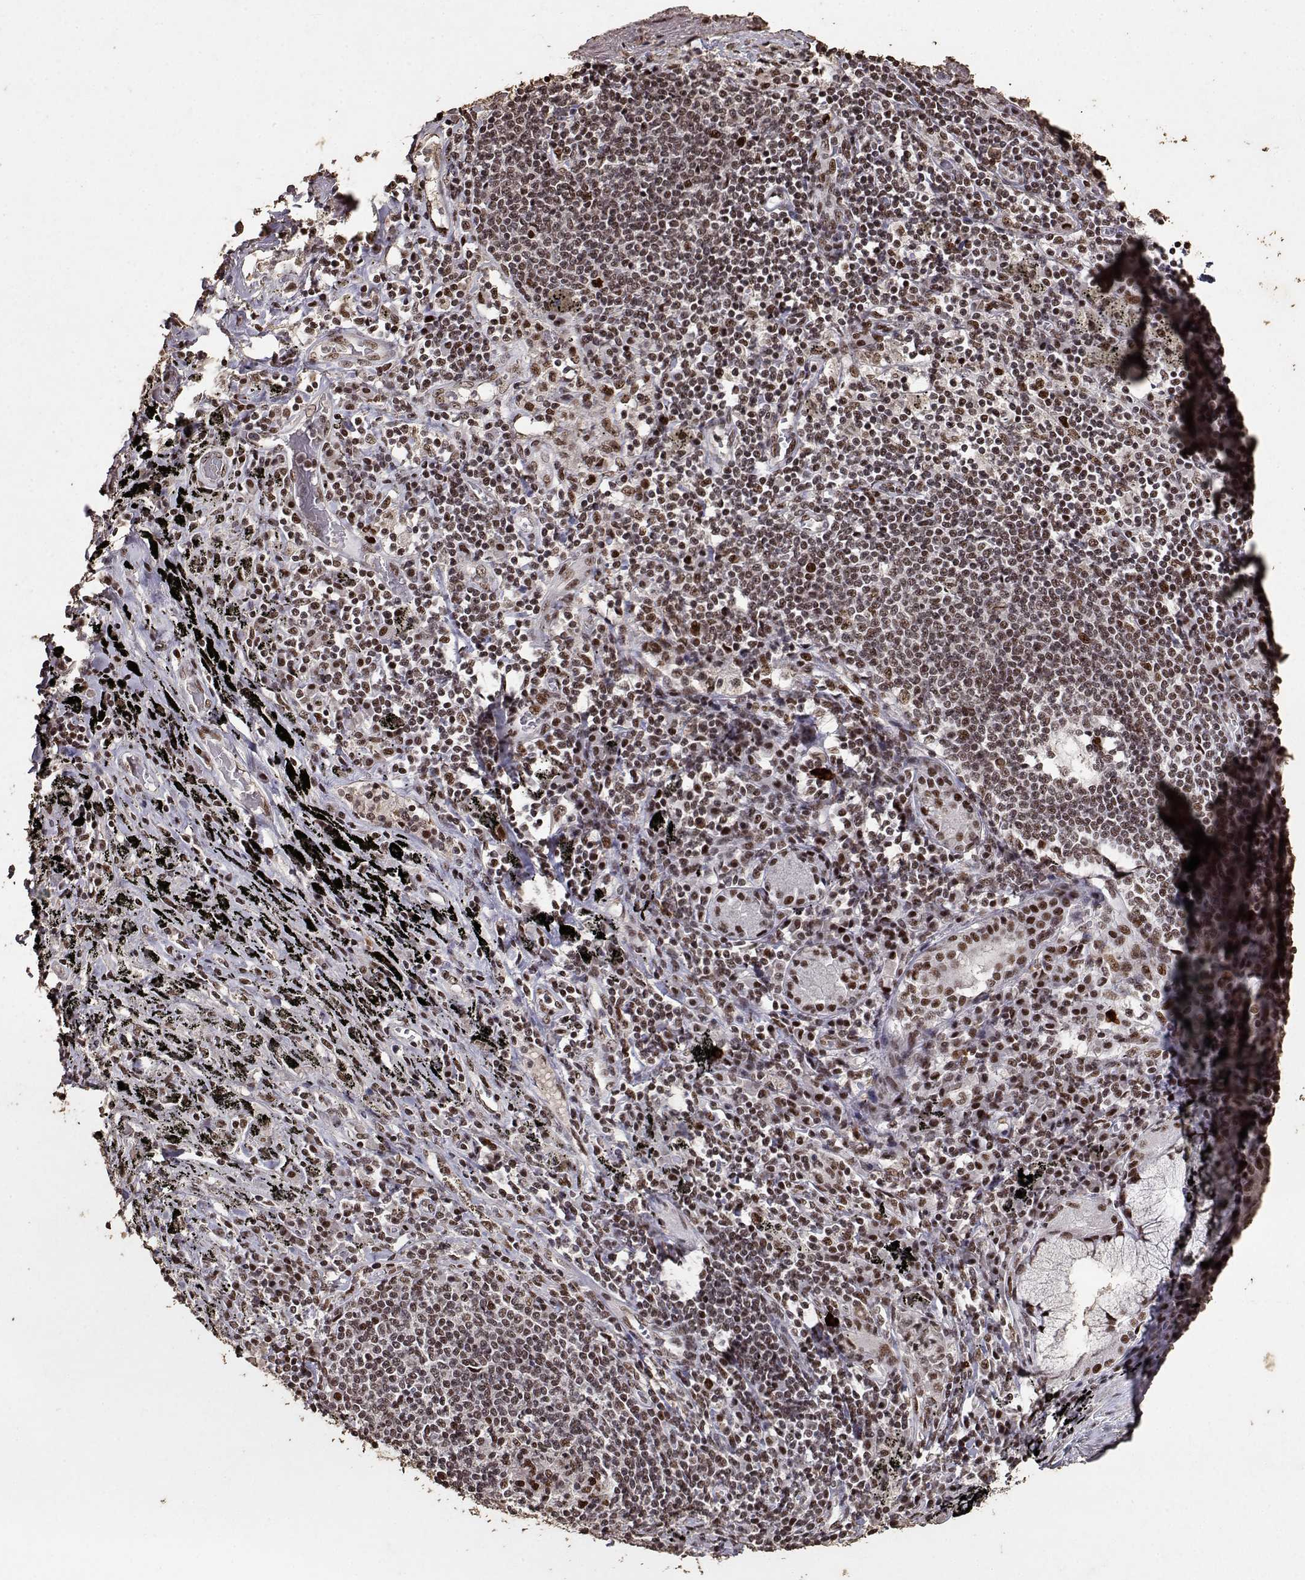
{"staining": {"intensity": "strong", "quantity": ">75%", "location": "nuclear"}, "tissue": "adipose tissue", "cell_type": "Adipocytes", "image_type": "normal", "snomed": [{"axis": "morphology", "description": "Normal tissue, NOS"}, {"axis": "topography", "description": "Bronchus"}, {"axis": "topography", "description": "Lung"}], "caption": "This photomicrograph demonstrates immunohistochemistry (IHC) staining of benign human adipose tissue, with high strong nuclear expression in approximately >75% of adipocytes.", "gene": "TOE1", "patient": {"sex": "female", "age": 57}}